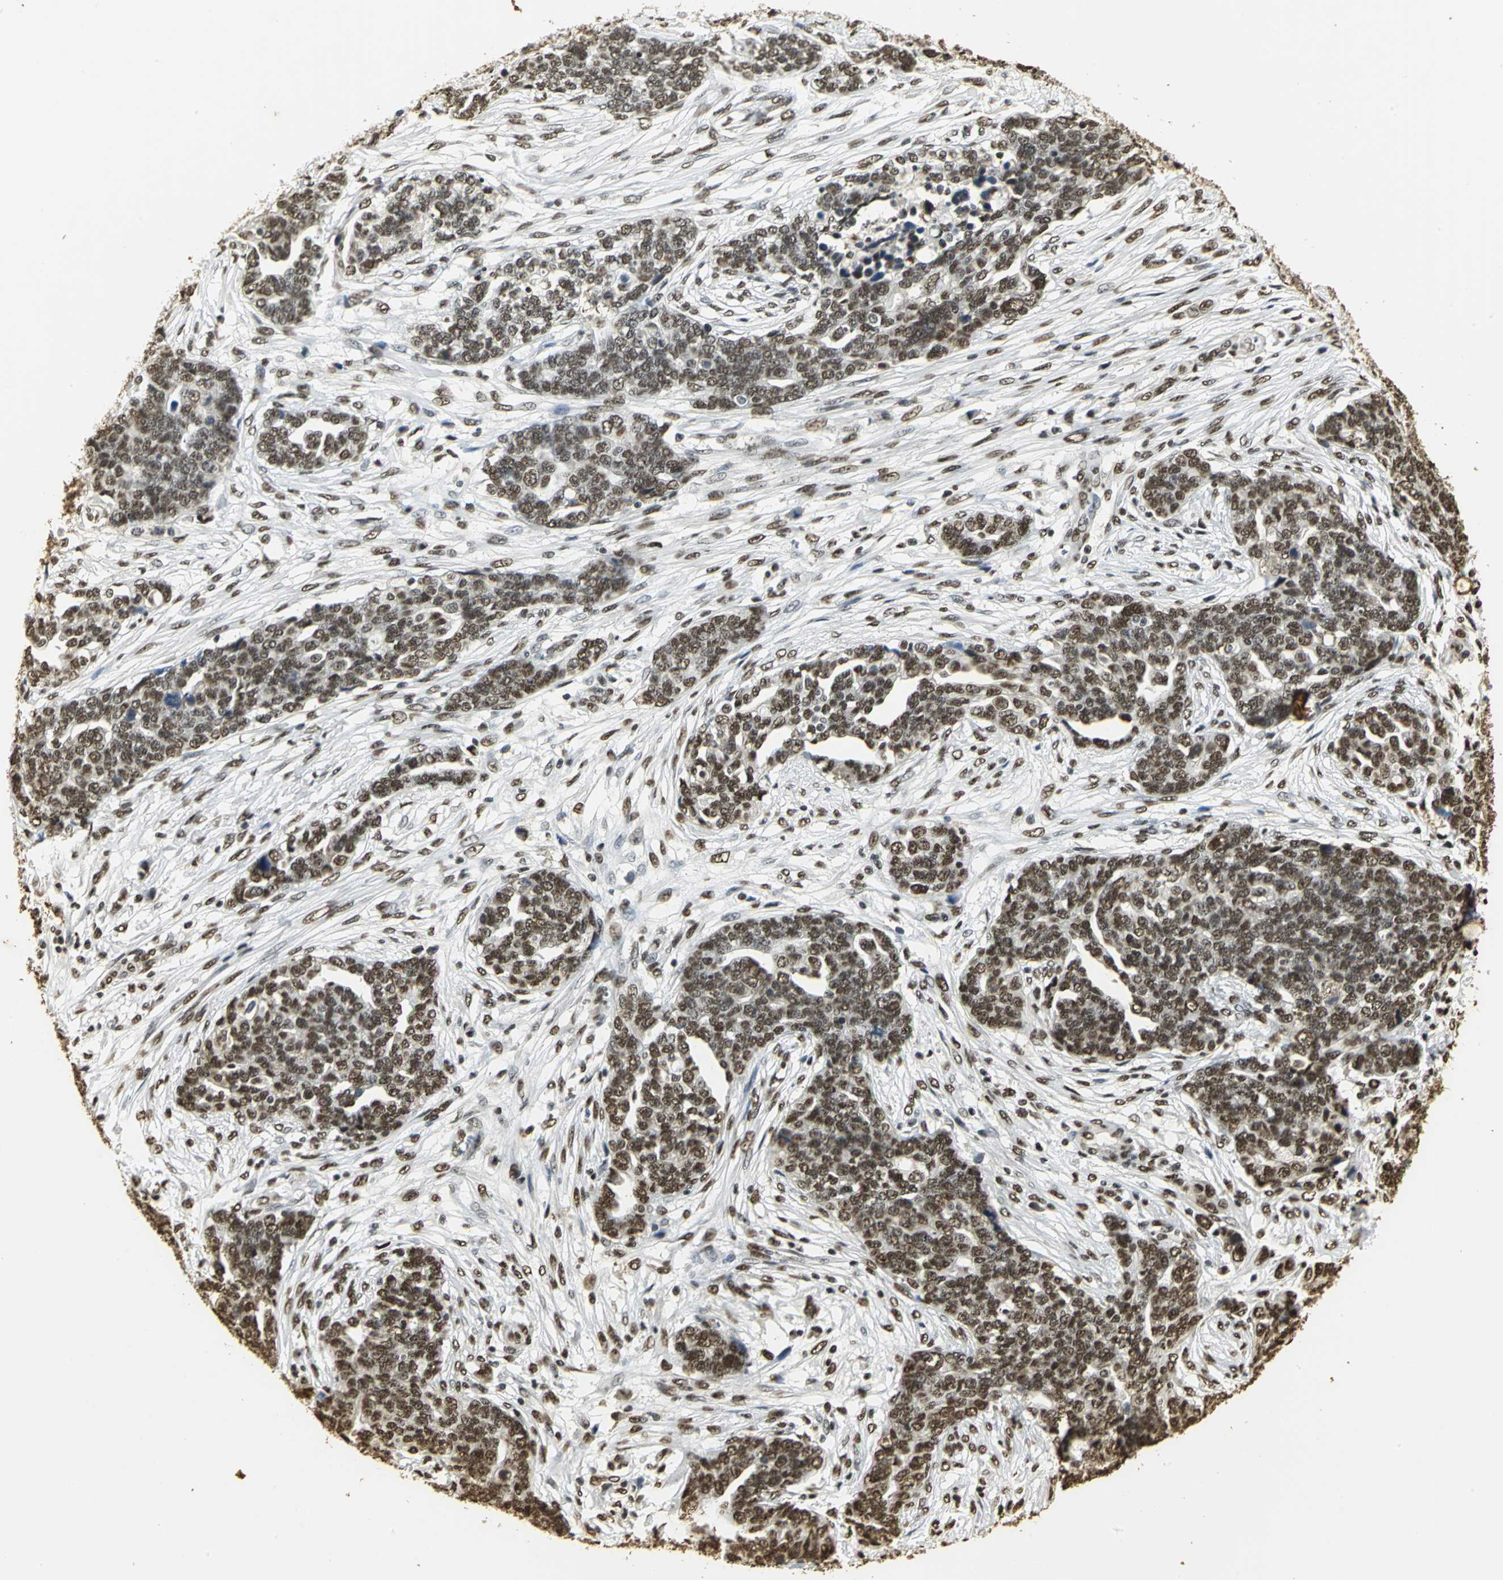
{"staining": {"intensity": "strong", "quantity": ">75%", "location": "cytoplasmic/membranous,nuclear"}, "tissue": "ovarian cancer", "cell_type": "Tumor cells", "image_type": "cancer", "snomed": [{"axis": "morphology", "description": "Normal tissue, NOS"}, {"axis": "morphology", "description": "Cystadenocarcinoma, serous, NOS"}, {"axis": "topography", "description": "Fallopian tube"}, {"axis": "topography", "description": "Ovary"}], "caption": "Ovarian cancer (serous cystadenocarcinoma) stained with a protein marker demonstrates strong staining in tumor cells.", "gene": "SET", "patient": {"sex": "female", "age": 56}}